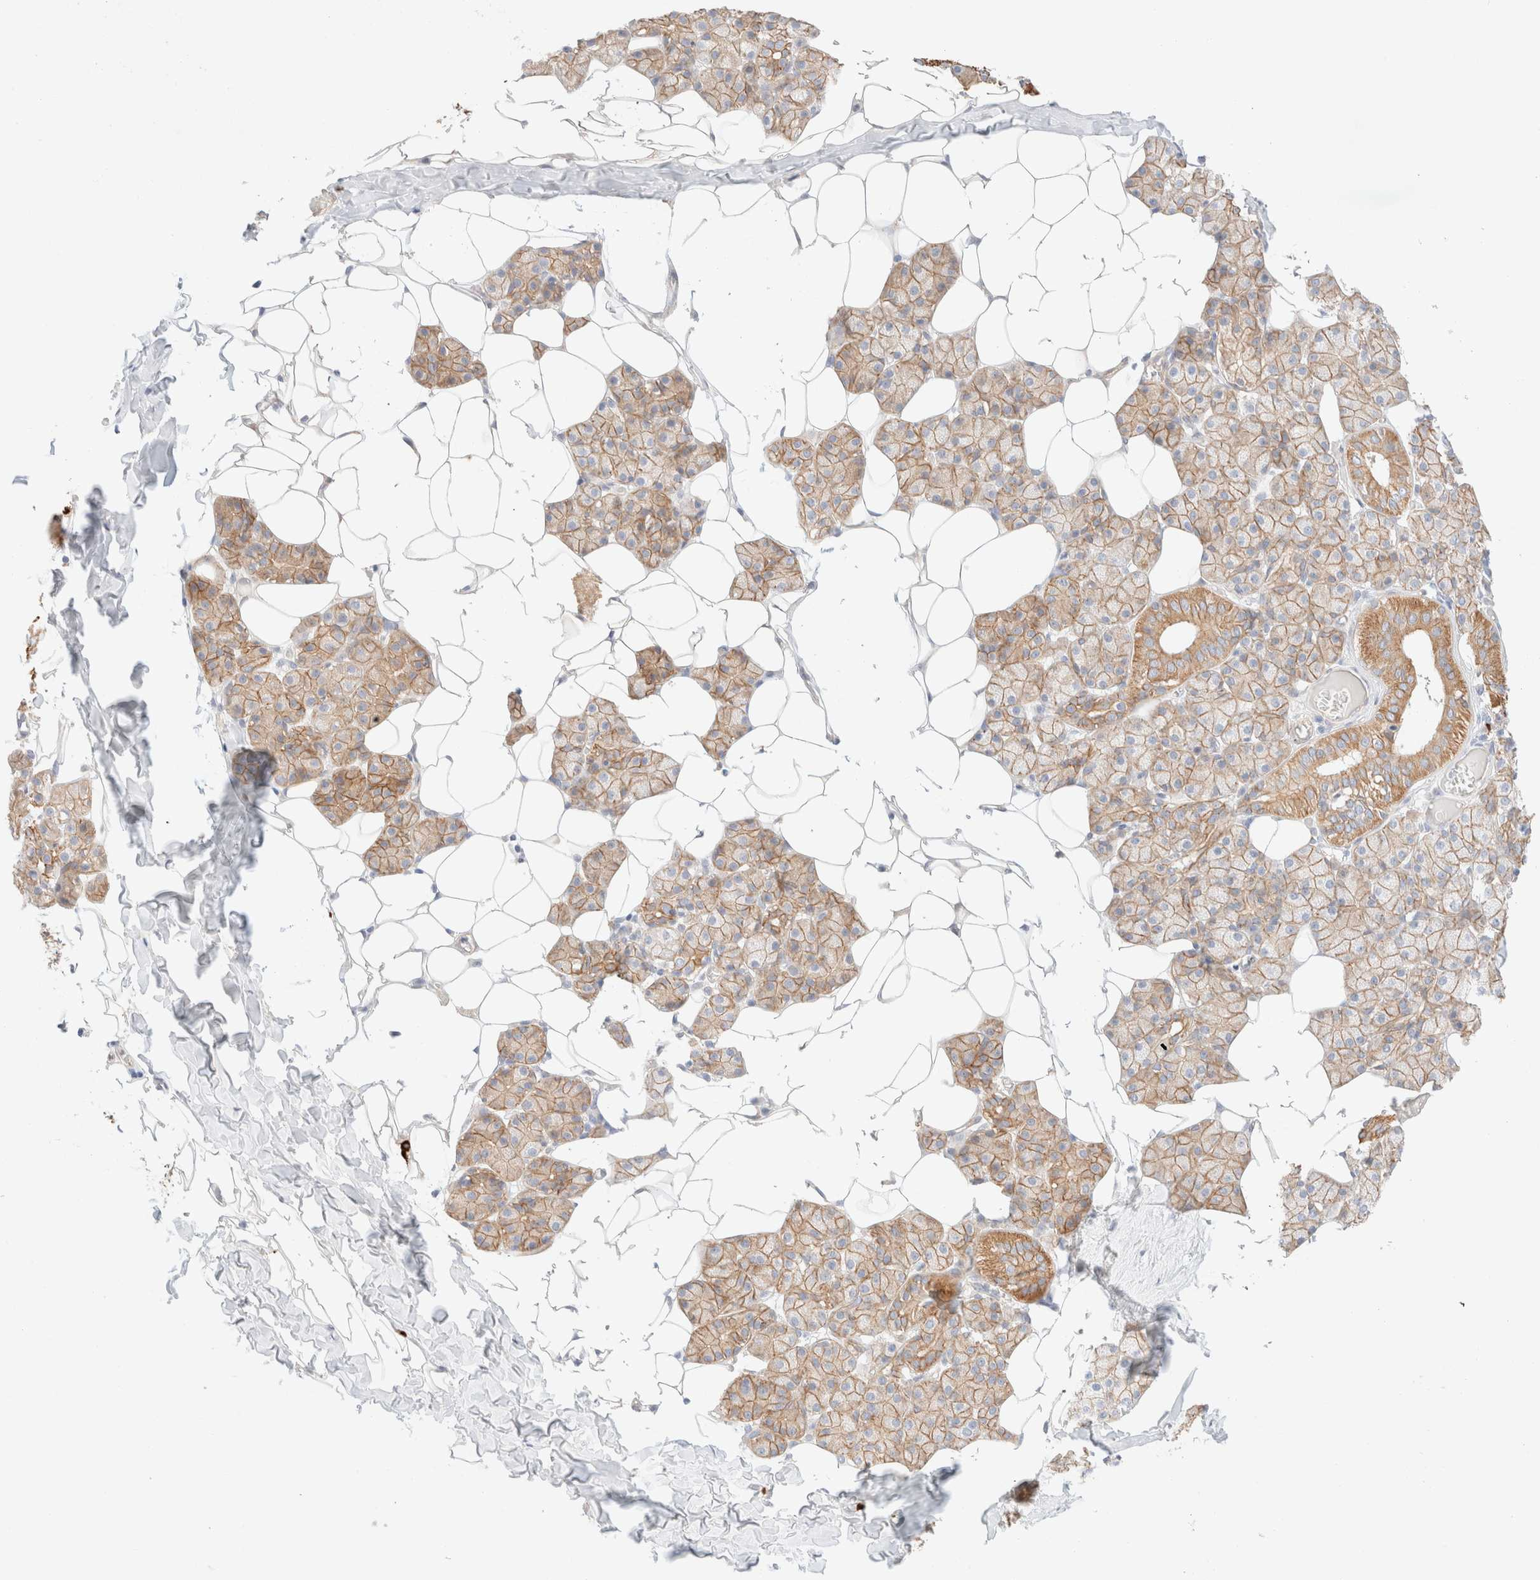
{"staining": {"intensity": "moderate", "quantity": ">75%", "location": "cytoplasmic/membranous"}, "tissue": "salivary gland", "cell_type": "Glandular cells", "image_type": "normal", "snomed": [{"axis": "morphology", "description": "Normal tissue, NOS"}, {"axis": "topography", "description": "Salivary gland"}], "caption": "Brown immunohistochemical staining in benign human salivary gland demonstrates moderate cytoplasmic/membranous positivity in approximately >75% of glandular cells. The staining was performed using DAB (3,3'-diaminobenzidine), with brown indicating positive protein expression. Nuclei are stained blue with hematoxylin.", "gene": "NIBAN2", "patient": {"sex": "female", "age": 33}}